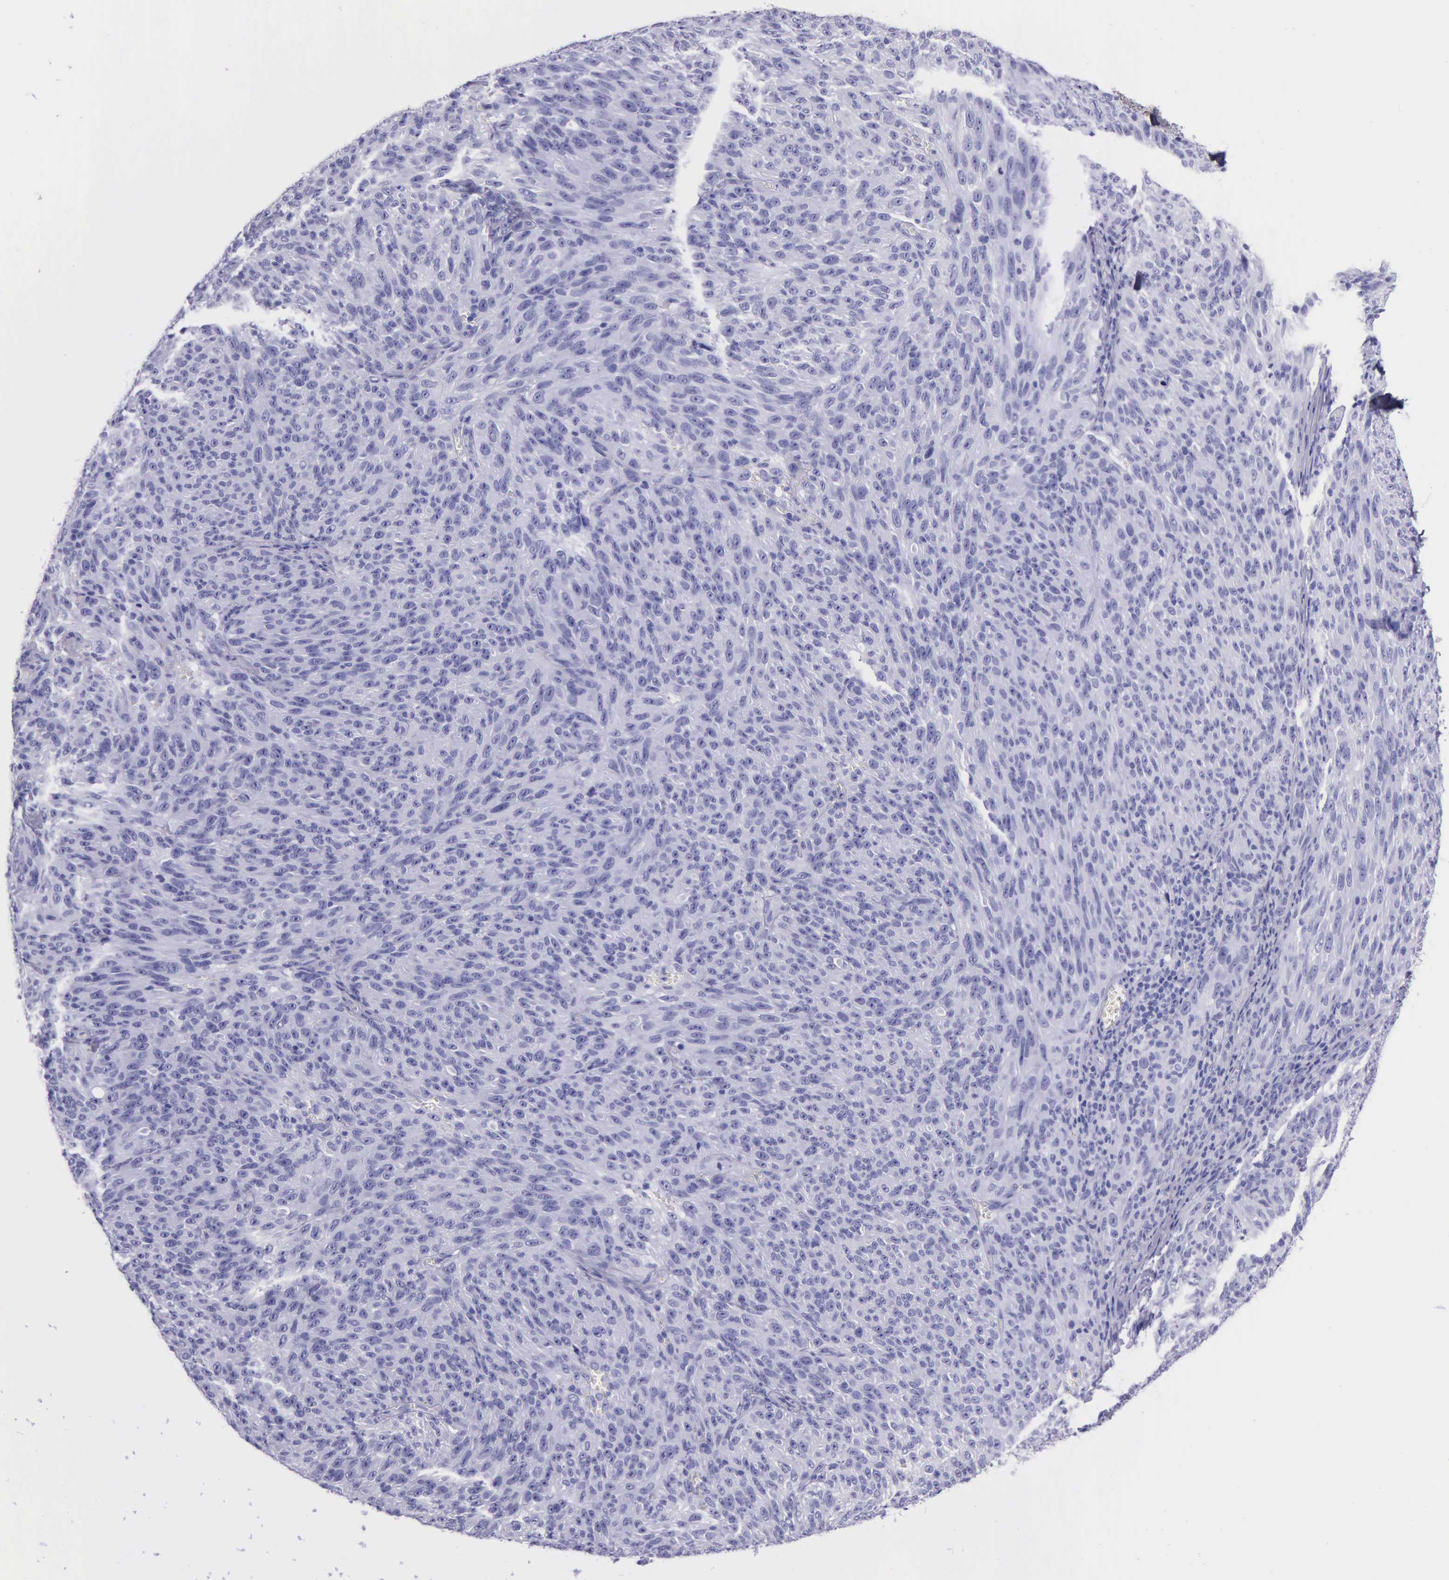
{"staining": {"intensity": "negative", "quantity": "none", "location": "none"}, "tissue": "melanoma", "cell_type": "Tumor cells", "image_type": "cancer", "snomed": [{"axis": "morphology", "description": "Malignant melanoma, NOS"}, {"axis": "topography", "description": "Skin"}], "caption": "Melanoma was stained to show a protein in brown. There is no significant staining in tumor cells. (DAB (3,3'-diaminobenzidine) immunohistochemistry, high magnification).", "gene": "KLK3", "patient": {"sex": "male", "age": 76}}